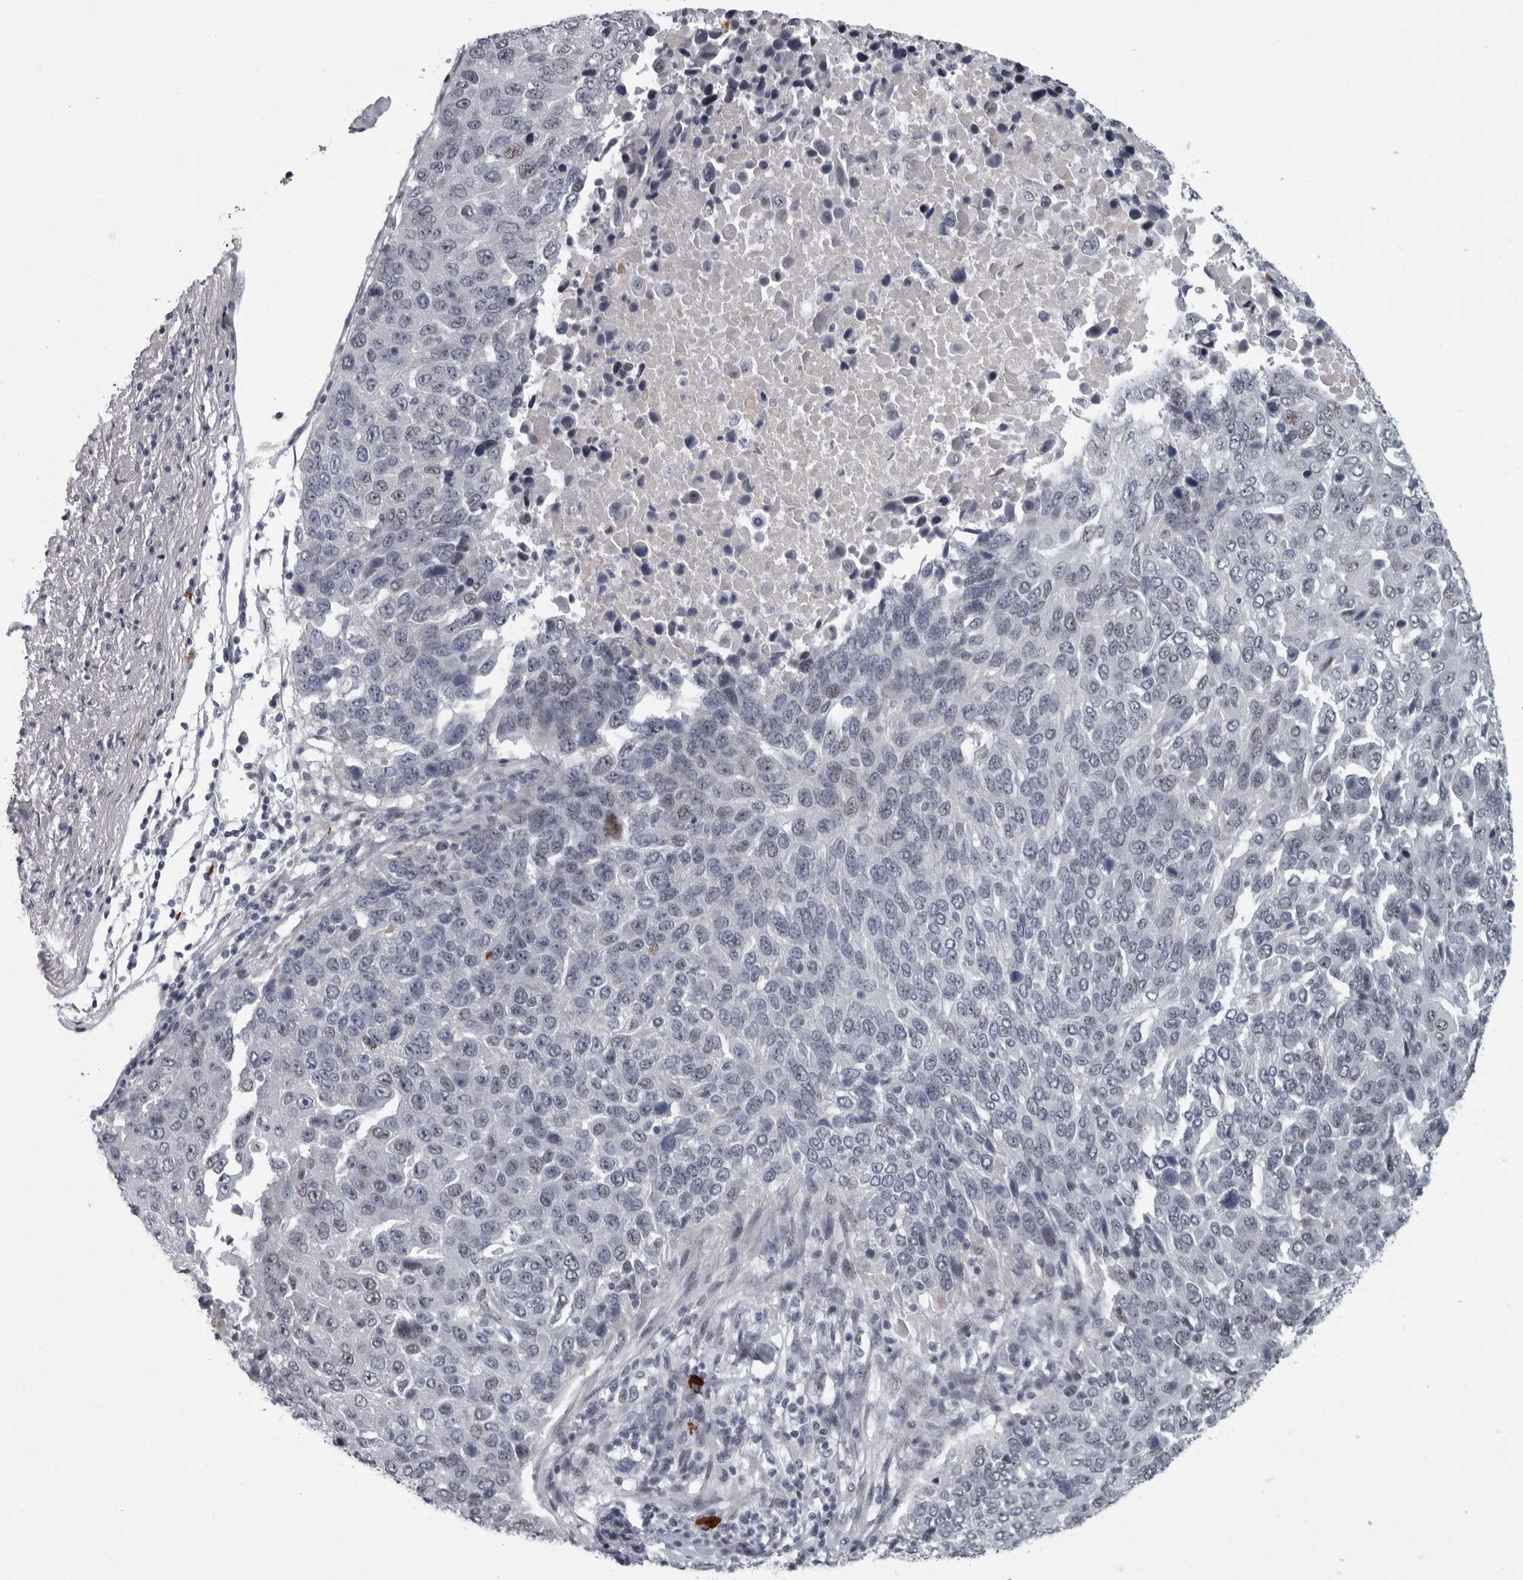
{"staining": {"intensity": "negative", "quantity": "none", "location": "none"}, "tissue": "lung cancer", "cell_type": "Tumor cells", "image_type": "cancer", "snomed": [{"axis": "morphology", "description": "Squamous cell carcinoma, NOS"}, {"axis": "topography", "description": "Lung"}], "caption": "An IHC micrograph of lung cancer (squamous cell carcinoma) is shown. There is no staining in tumor cells of lung cancer (squamous cell carcinoma).", "gene": "SLC25A39", "patient": {"sex": "male", "age": 66}}